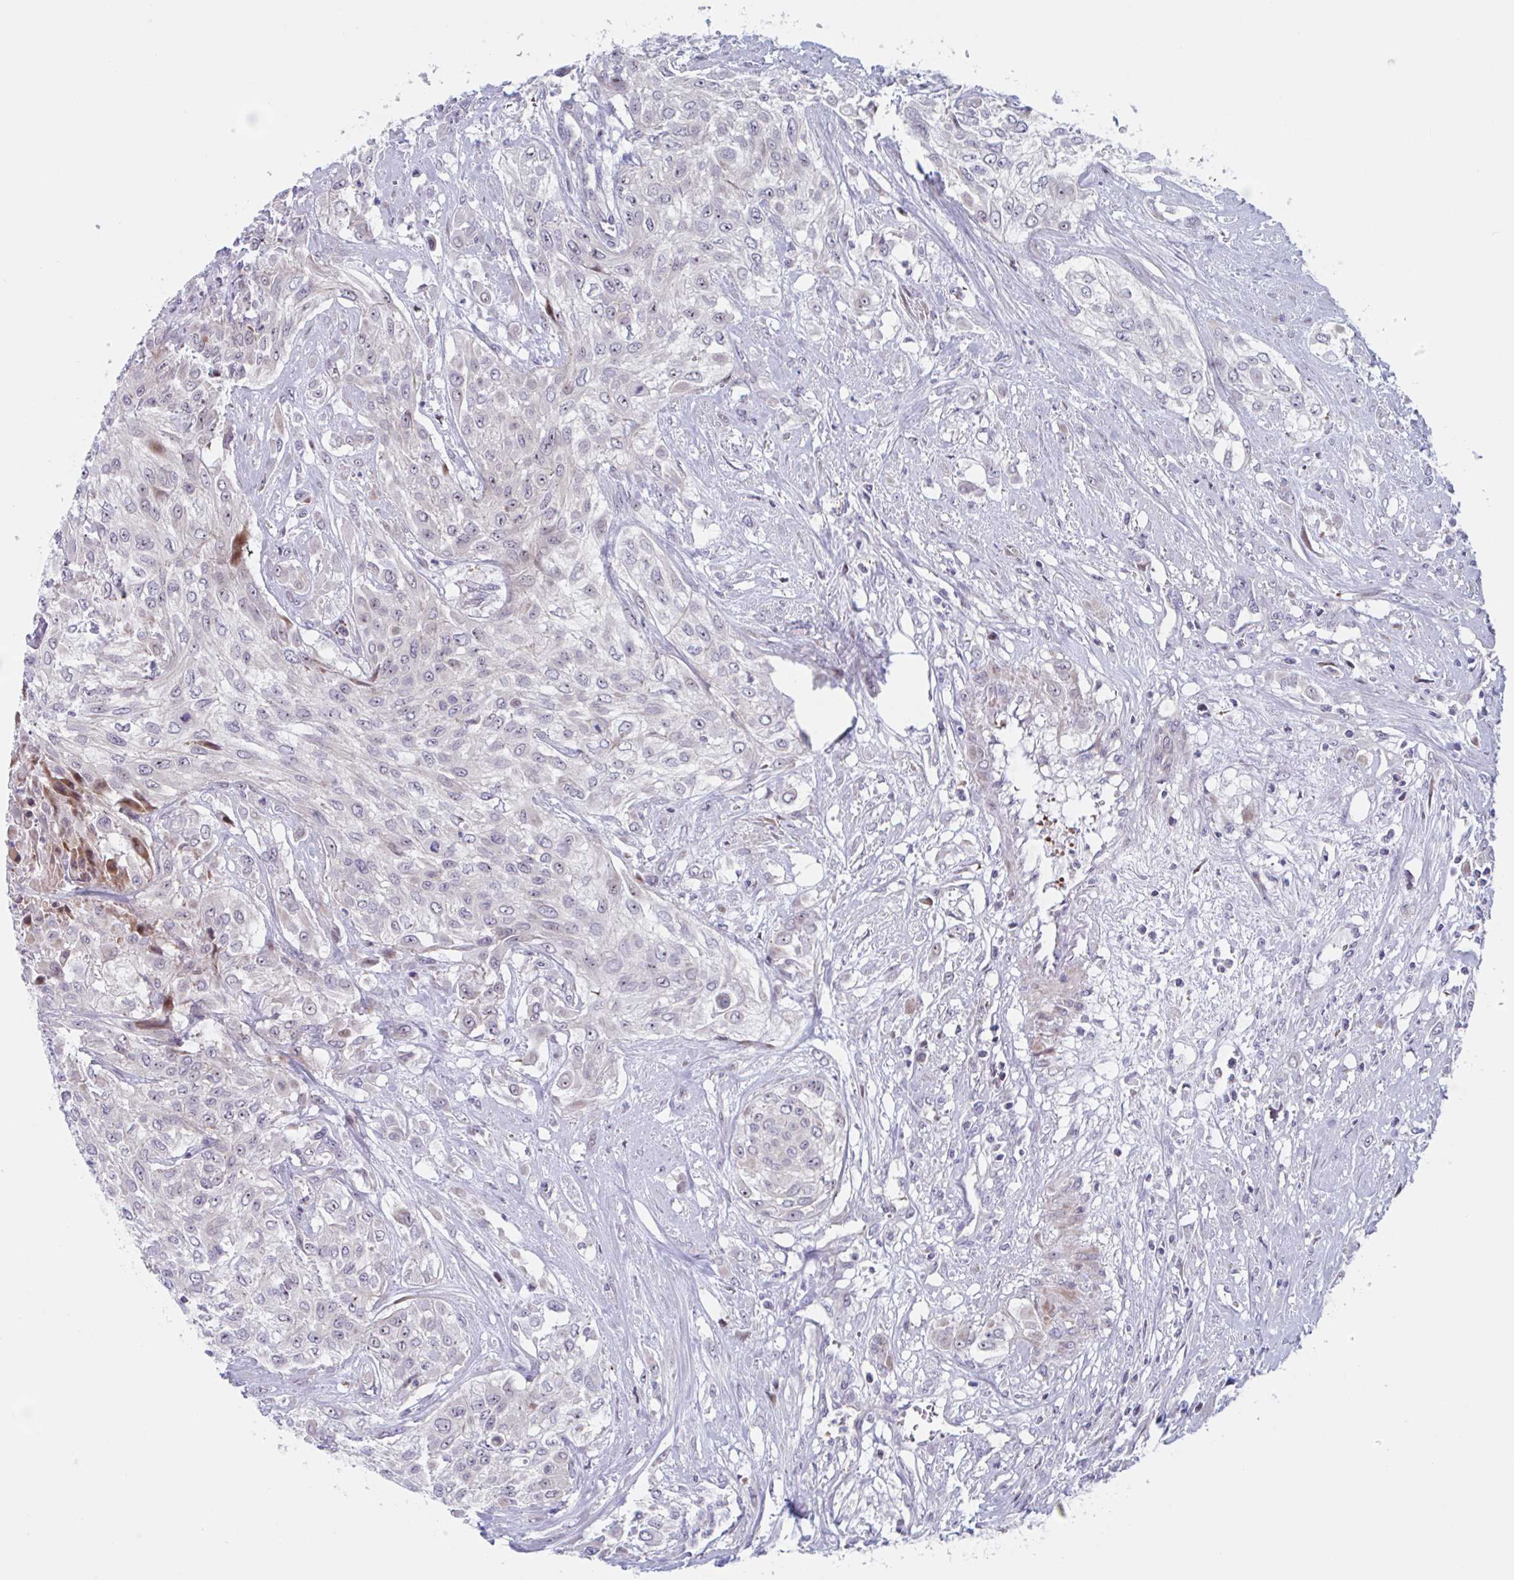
{"staining": {"intensity": "negative", "quantity": "none", "location": "none"}, "tissue": "urothelial cancer", "cell_type": "Tumor cells", "image_type": "cancer", "snomed": [{"axis": "morphology", "description": "Urothelial carcinoma, High grade"}, {"axis": "topography", "description": "Urinary bladder"}], "caption": "Immunohistochemistry (IHC) photomicrograph of human urothelial carcinoma (high-grade) stained for a protein (brown), which demonstrates no expression in tumor cells.", "gene": "DUXA", "patient": {"sex": "male", "age": 57}}